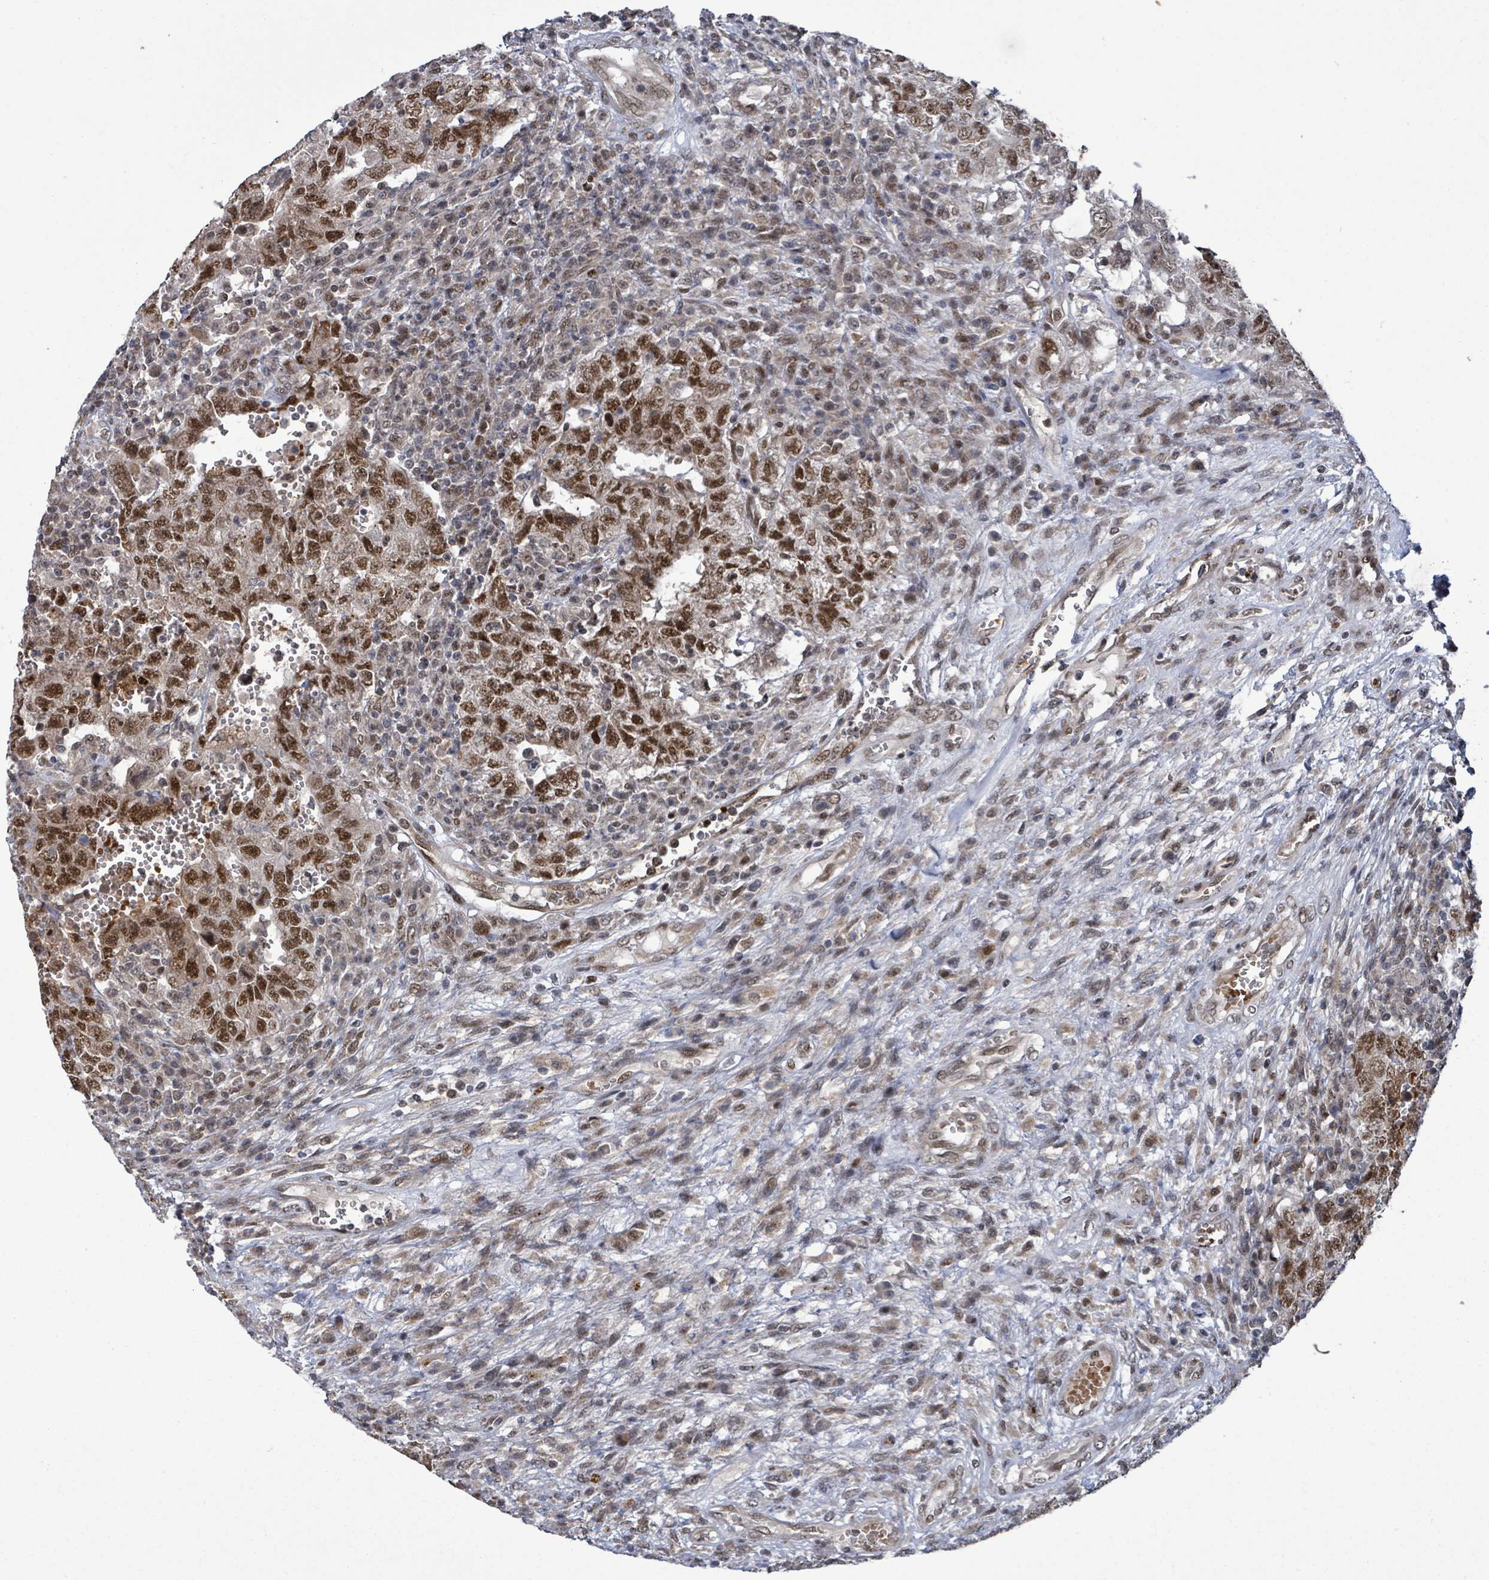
{"staining": {"intensity": "moderate", "quantity": ">75%", "location": "nuclear"}, "tissue": "testis cancer", "cell_type": "Tumor cells", "image_type": "cancer", "snomed": [{"axis": "morphology", "description": "Carcinoma, Embryonal, NOS"}, {"axis": "topography", "description": "Testis"}], "caption": "Tumor cells reveal moderate nuclear staining in about >75% of cells in embryonal carcinoma (testis). Using DAB (brown) and hematoxylin (blue) stains, captured at high magnification using brightfield microscopy.", "gene": "PATZ1", "patient": {"sex": "male", "age": 26}}